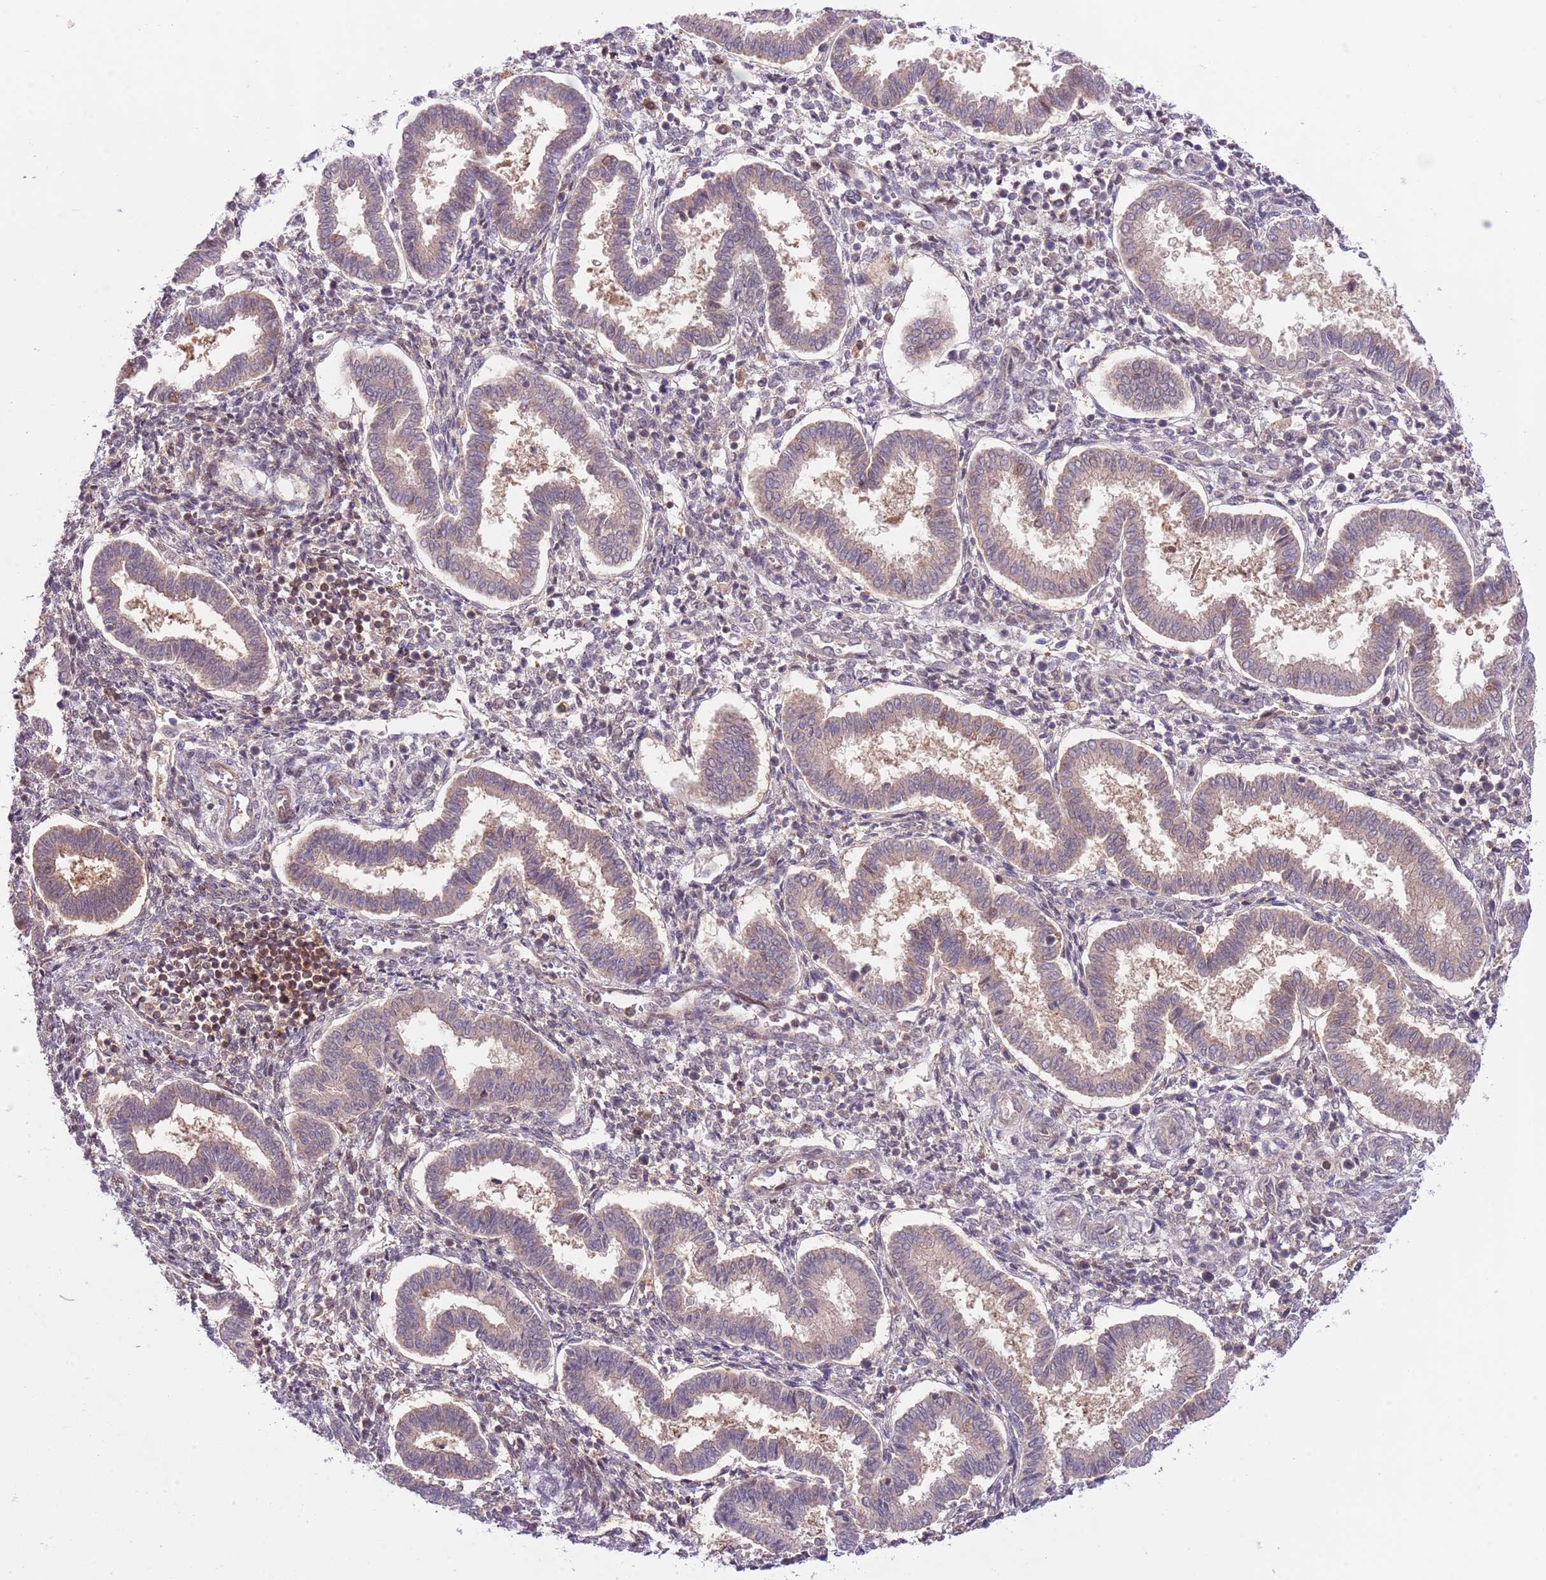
{"staining": {"intensity": "moderate", "quantity": "25%-75%", "location": "cytoplasmic/membranous,nuclear"}, "tissue": "endometrium", "cell_type": "Cells in endometrial stroma", "image_type": "normal", "snomed": [{"axis": "morphology", "description": "Normal tissue, NOS"}, {"axis": "topography", "description": "Endometrium"}], "caption": "There is medium levels of moderate cytoplasmic/membranous,nuclear staining in cells in endometrial stroma of benign endometrium, as demonstrated by immunohistochemical staining (brown color).", "gene": "HDHD2", "patient": {"sex": "female", "age": 24}}